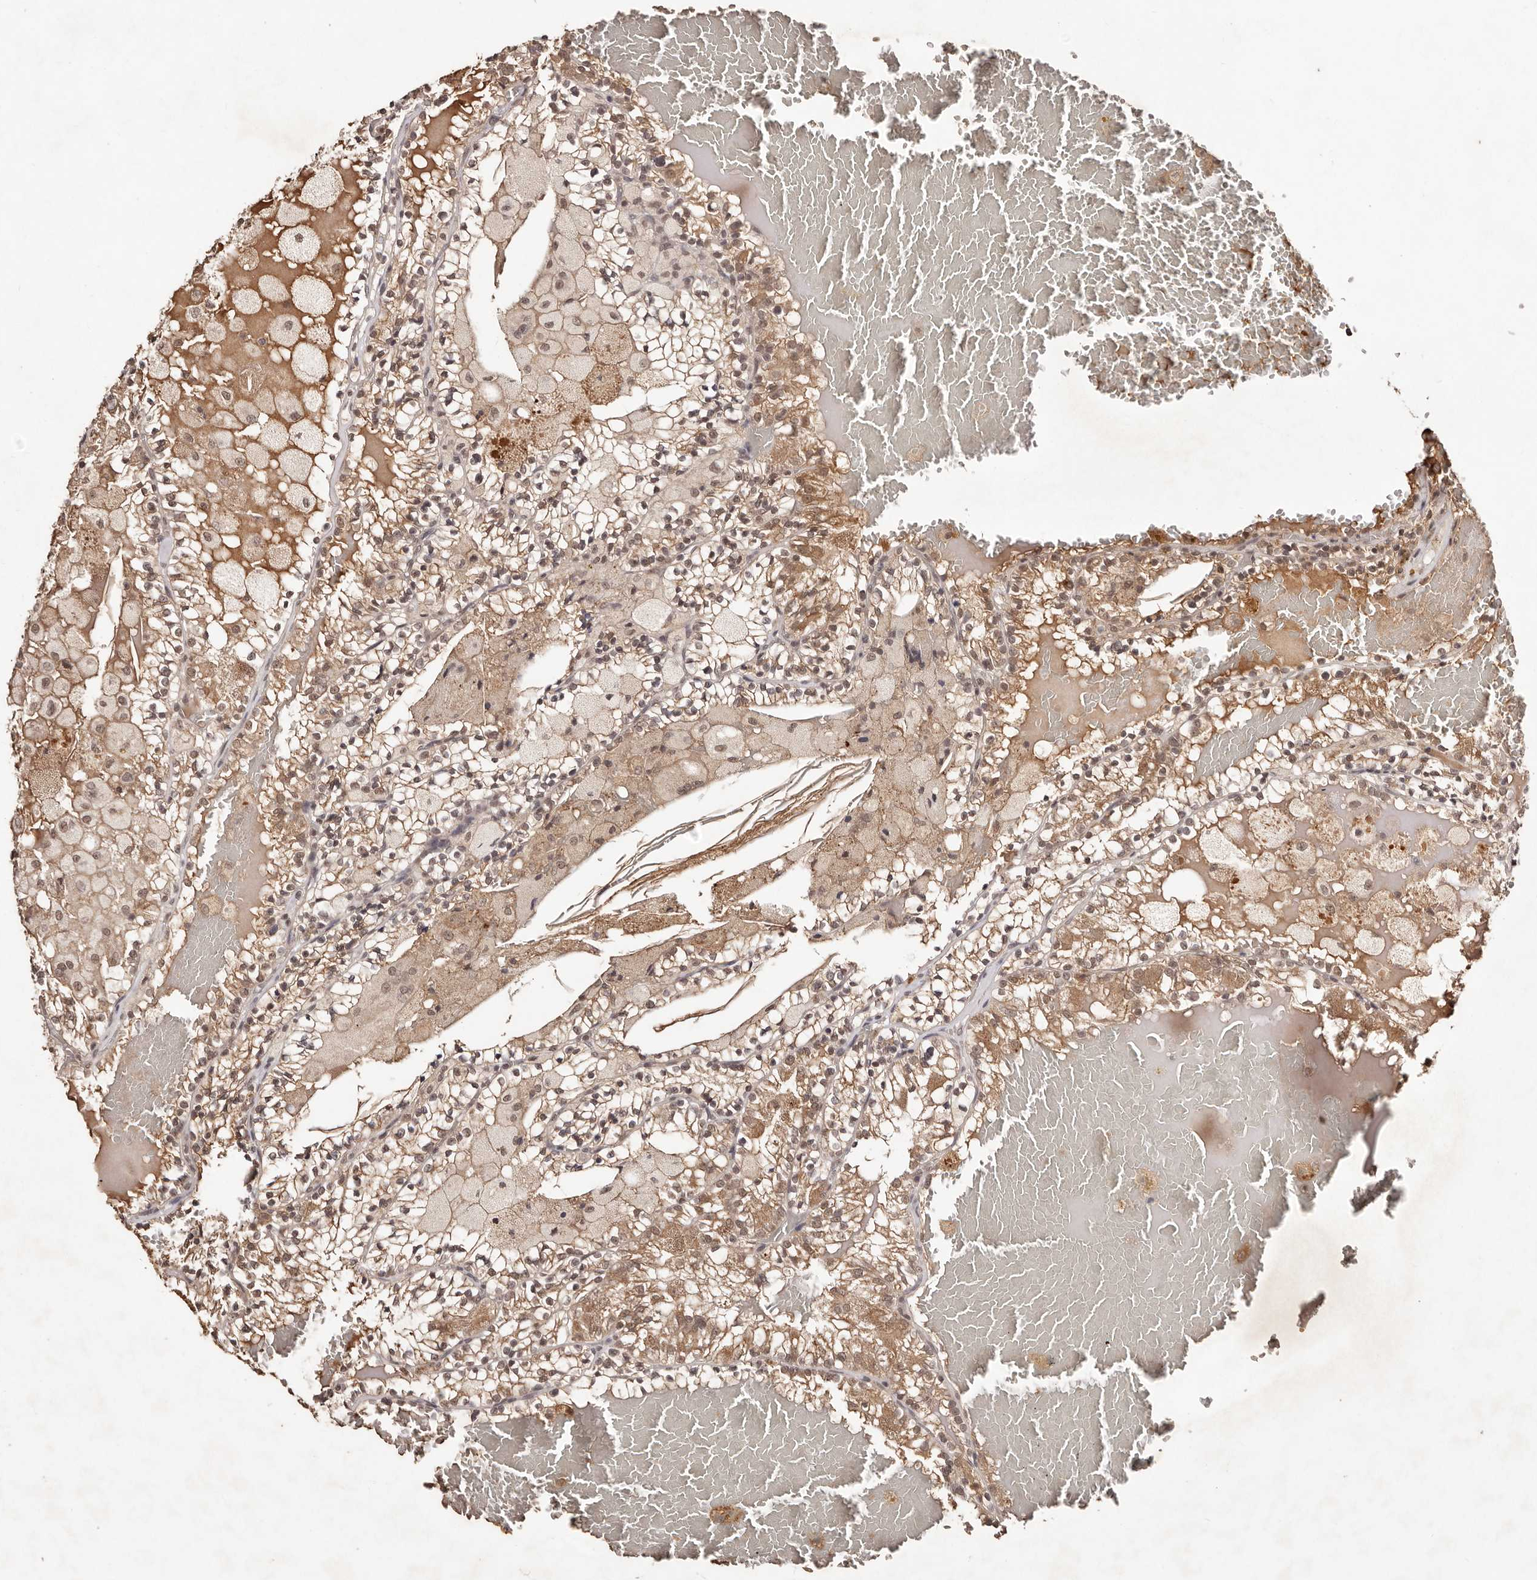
{"staining": {"intensity": "moderate", "quantity": ">75%", "location": "cytoplasmic/membranous,nuclear"}, "tissue": "renal cancer", "cell_type": "Tumor cells", "image_type": "cancer", "snomed": [{"axis": "morphology", "description": "Adenocarcinoma, NOS"}, {"axis": "topography", "description": "Kidney"}], "caption": "Tumor cells demonstrate medium levels of moderate cytoplasmic/membranous and nuclear expression in about >75% of cells in renal cancer (adenocarcinoma).", "gene": "BICRAL", "patient": {"sex": "female", "age": 56}}